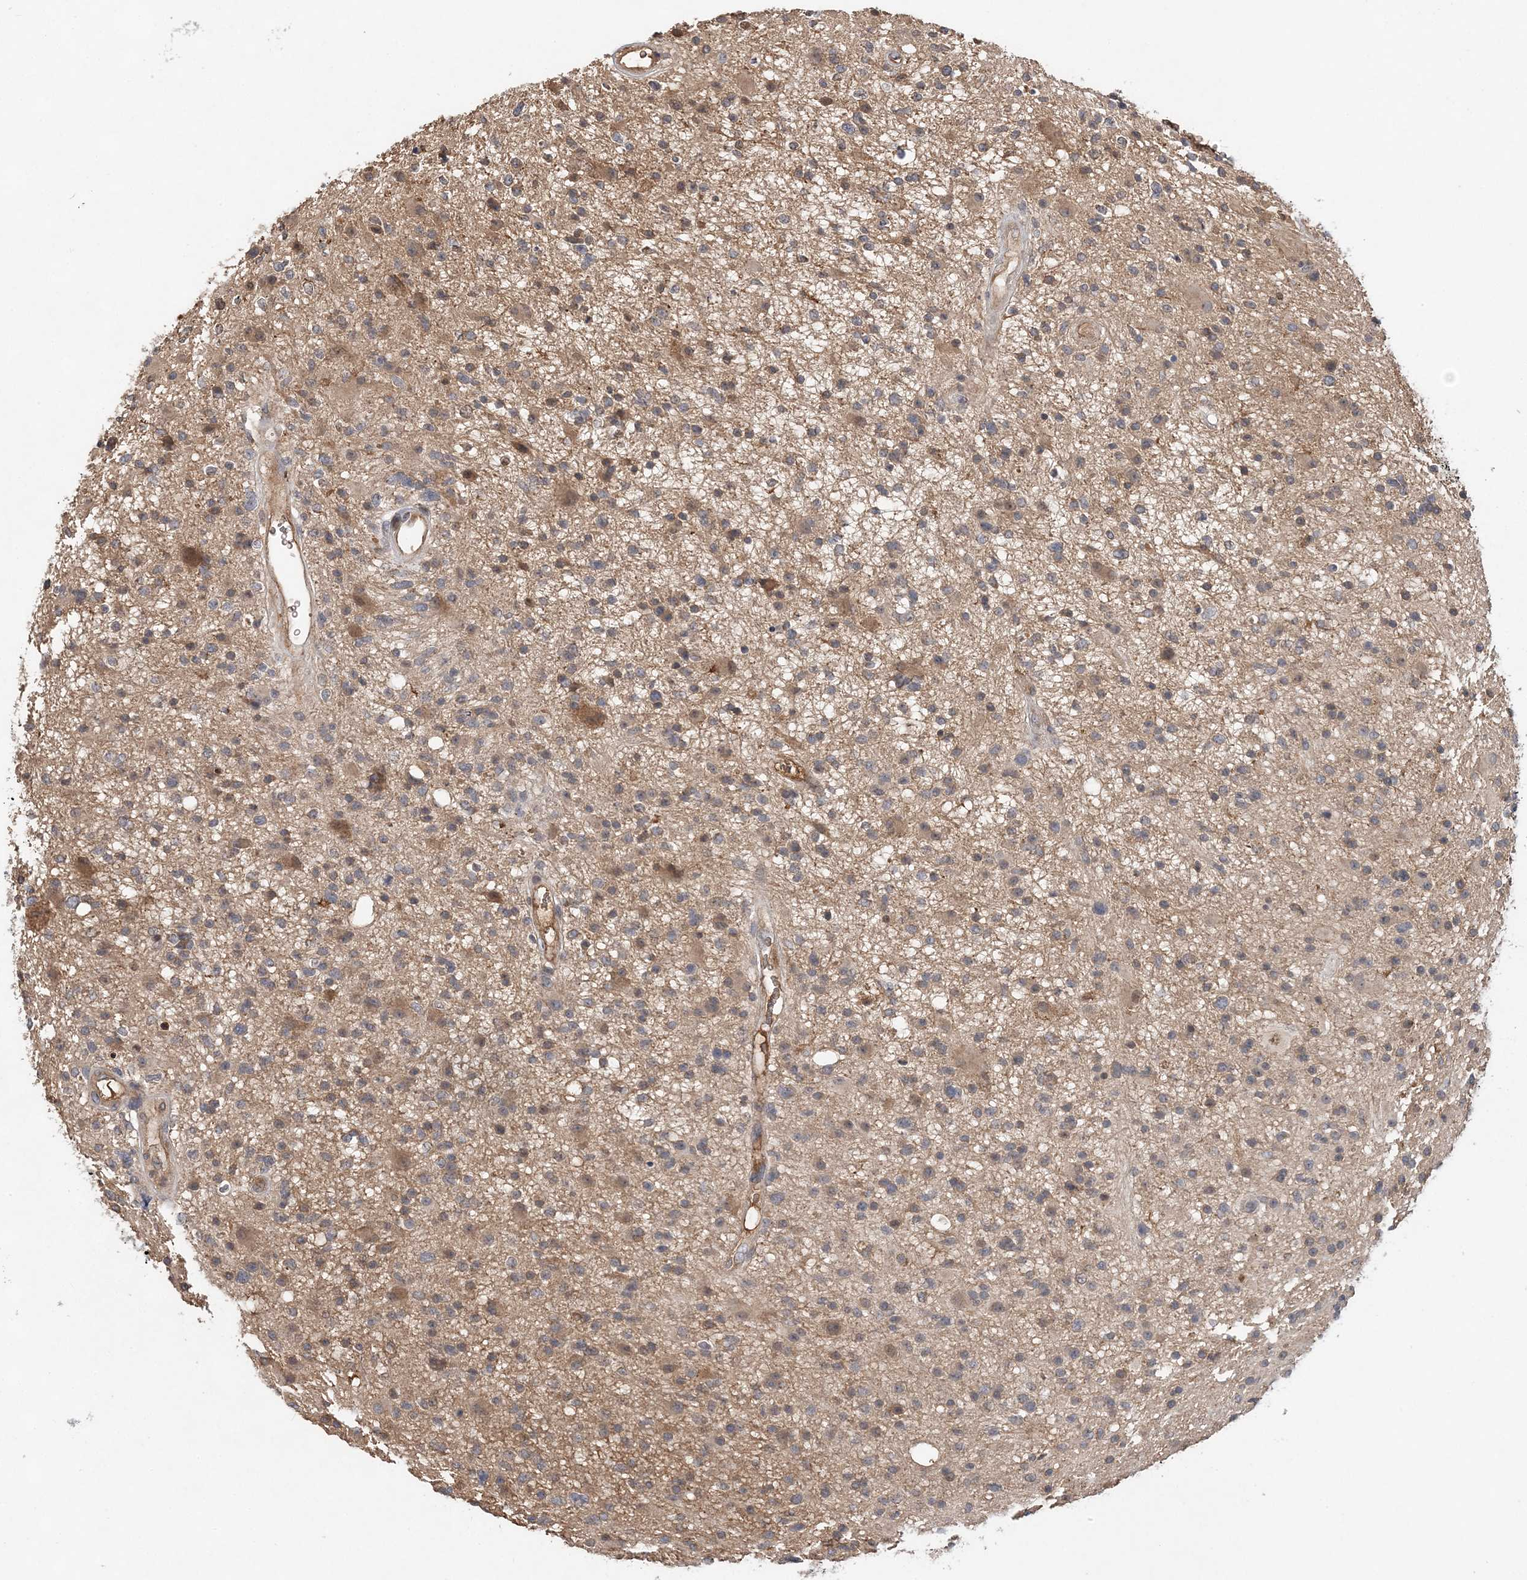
{"staining": {"intensity": "weak", "quantity": ">75%", "location": "cytoplasmic/membranous"}, "tissue": "glioma", "cell_type": "Tumor cells", "image_type": "cancer", "snomed": [{"axis": "morphology", "description": "Glioma, malignant, High grade"}, {"axis": "topography", "description": "Brain"}], "caption": "The immunohistochemical stain labels weak cytoplasmic/membranous staining in tumor cells of high-grade glioma (malignant) tissue.", "gene": "SYCP3", "patient": {"sex": "male", "age": 33}}